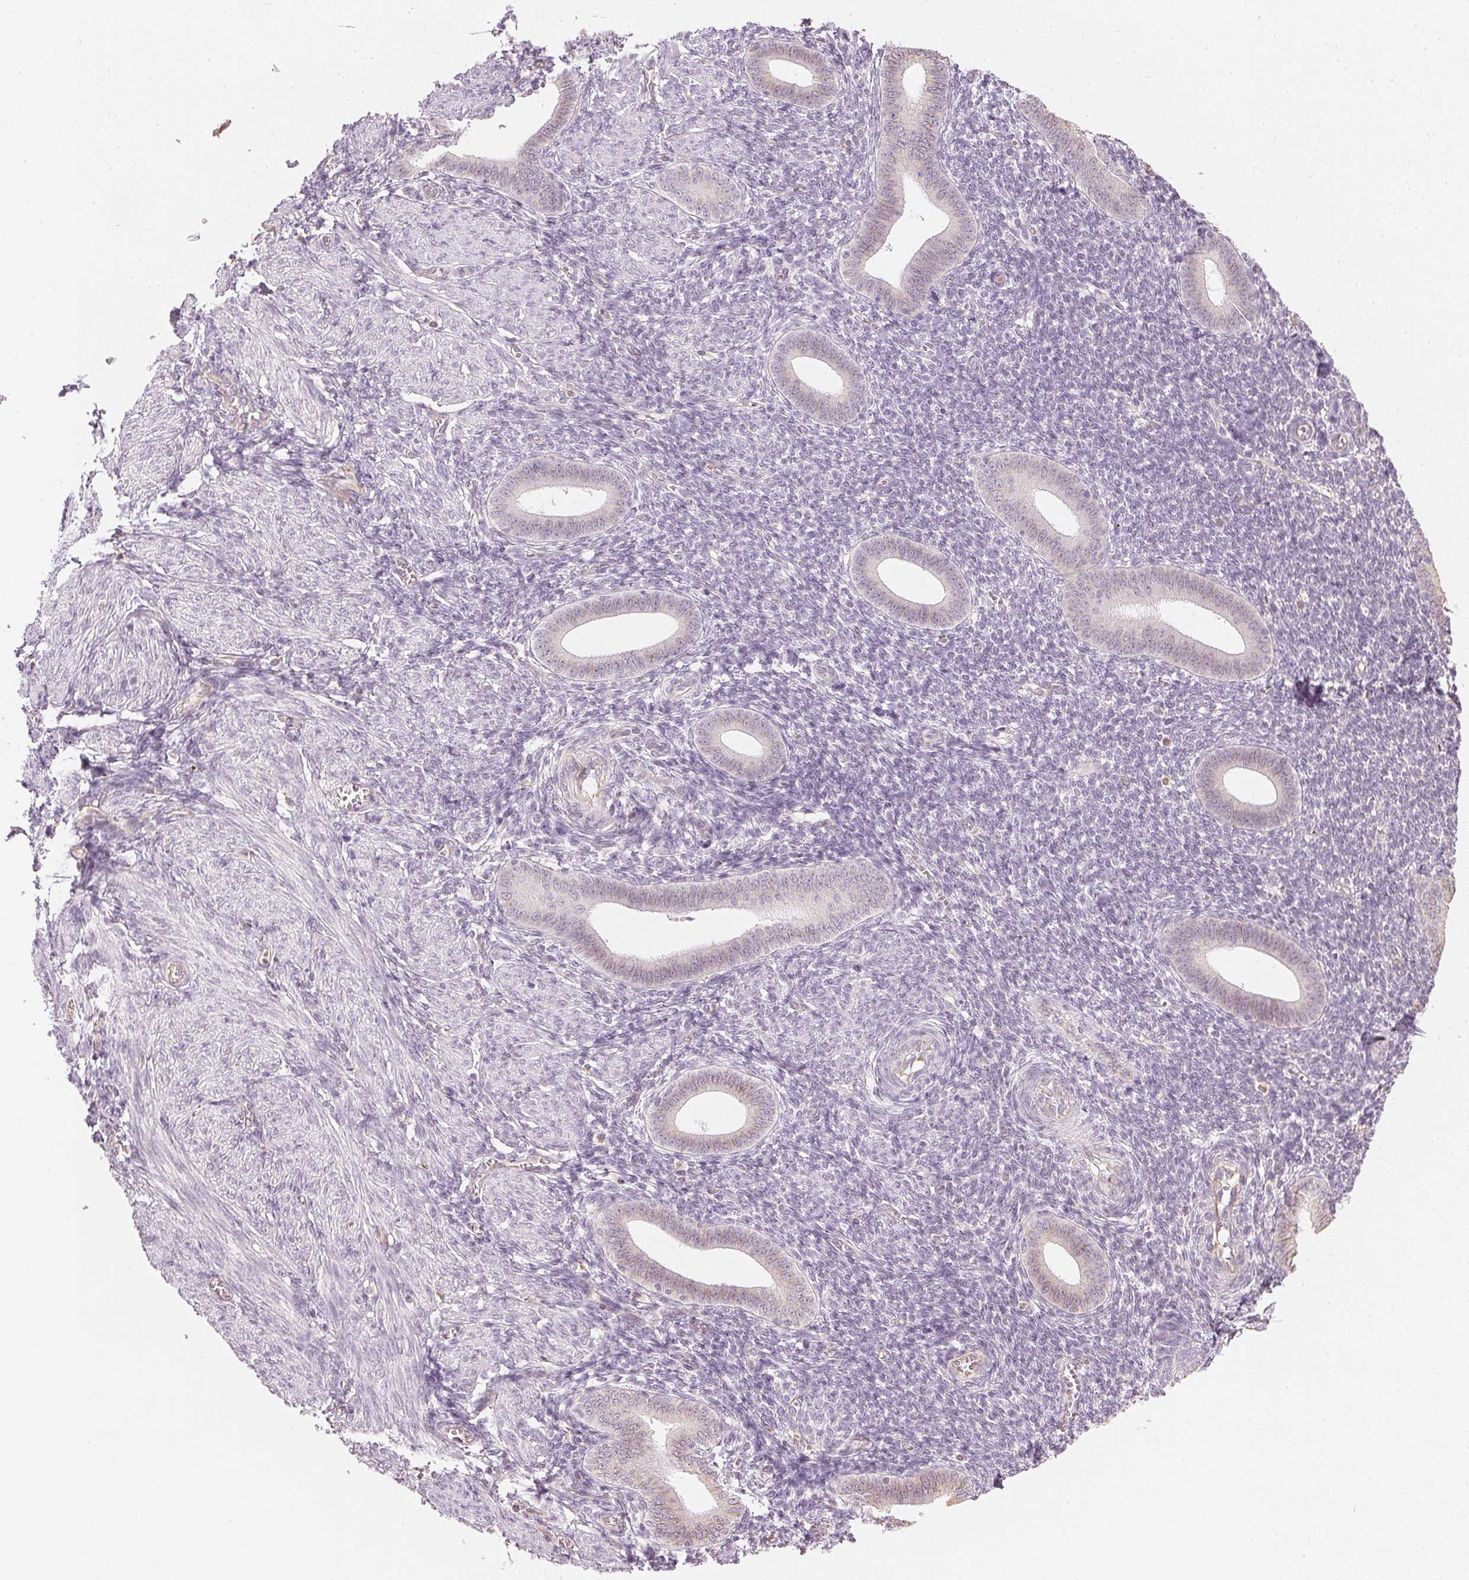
{"staining": {"intensity": "negative", "quantity": "none", "location": "none"}, "tissue": "endometrium", "cell_type": "Cells in endometrial stroma", "image_type": "normal", "snomed": [{"axis": "morphology", "description": "Normal tissue, NOS"}, {"axis": "topography", "description": "Endometrium"}], "caption": "Immunohistochemistry histopathology image of benign endometrium: endometrium stained with DAB (3,3'-diaminobenzidine) displays no significant protein expression in cells in endometrial stroma. (DAB (3,3'-diaminobenzidine) immunohistochemistry with hematoxylin counter stain).", "gene": "APLP1", "patient": {"sex": "female", "age": 25}}